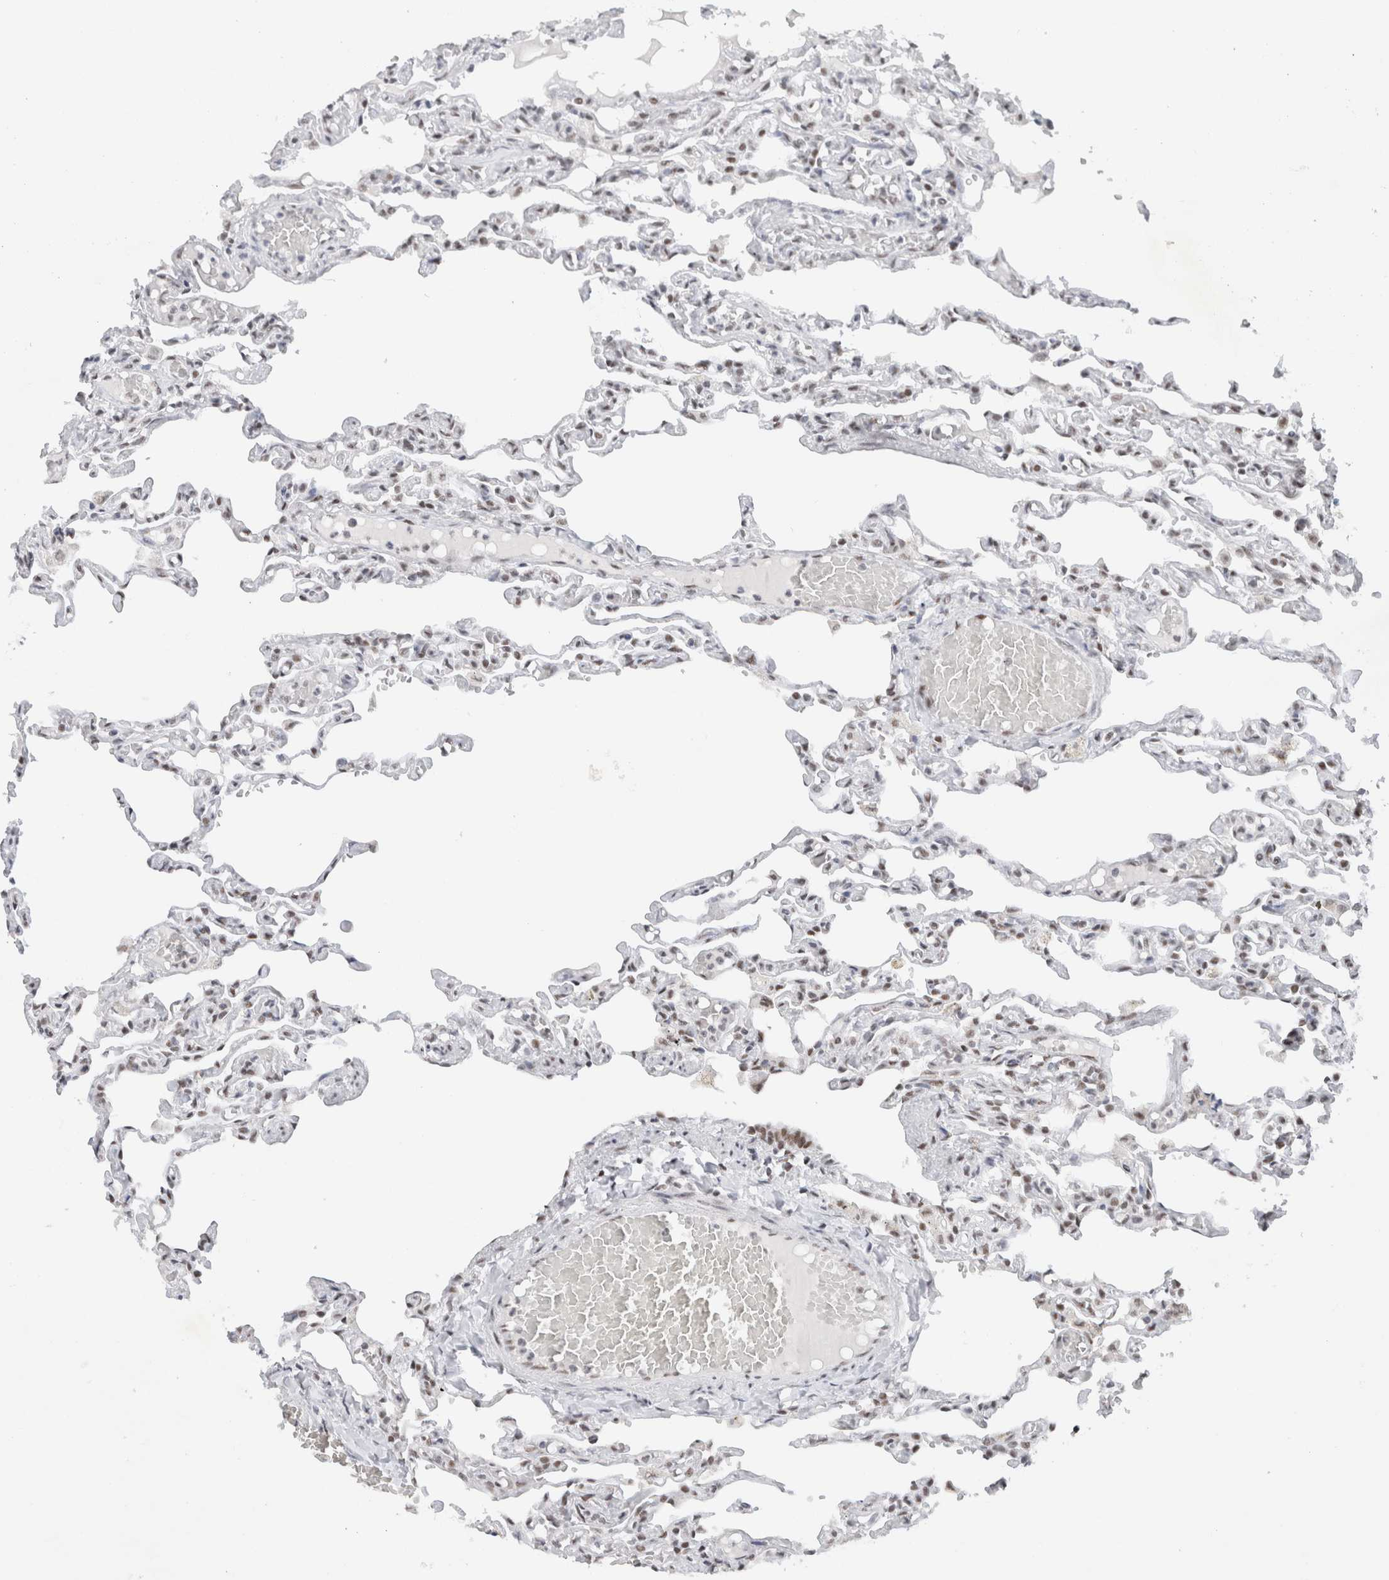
{"staining": {"intensity": "weak", "quantity": "25%-75%", "location": "nuclear"}, "tissue": "lung", "cell_type": "Alveolar cells", "image_type": "normal", "snomed": [{"axis": "morphology", "description": "Normal tissue, NOS"}, {"axis": "topography", "description": "Lung"}], "caption": "Immunohistochemistry of normal human lung exhibits low levels of weak nuclear staining in approximately 25%-75% of alveolar cells.", "gene": "COPS7A", "patient": {"sex": "male", "age": 21}}